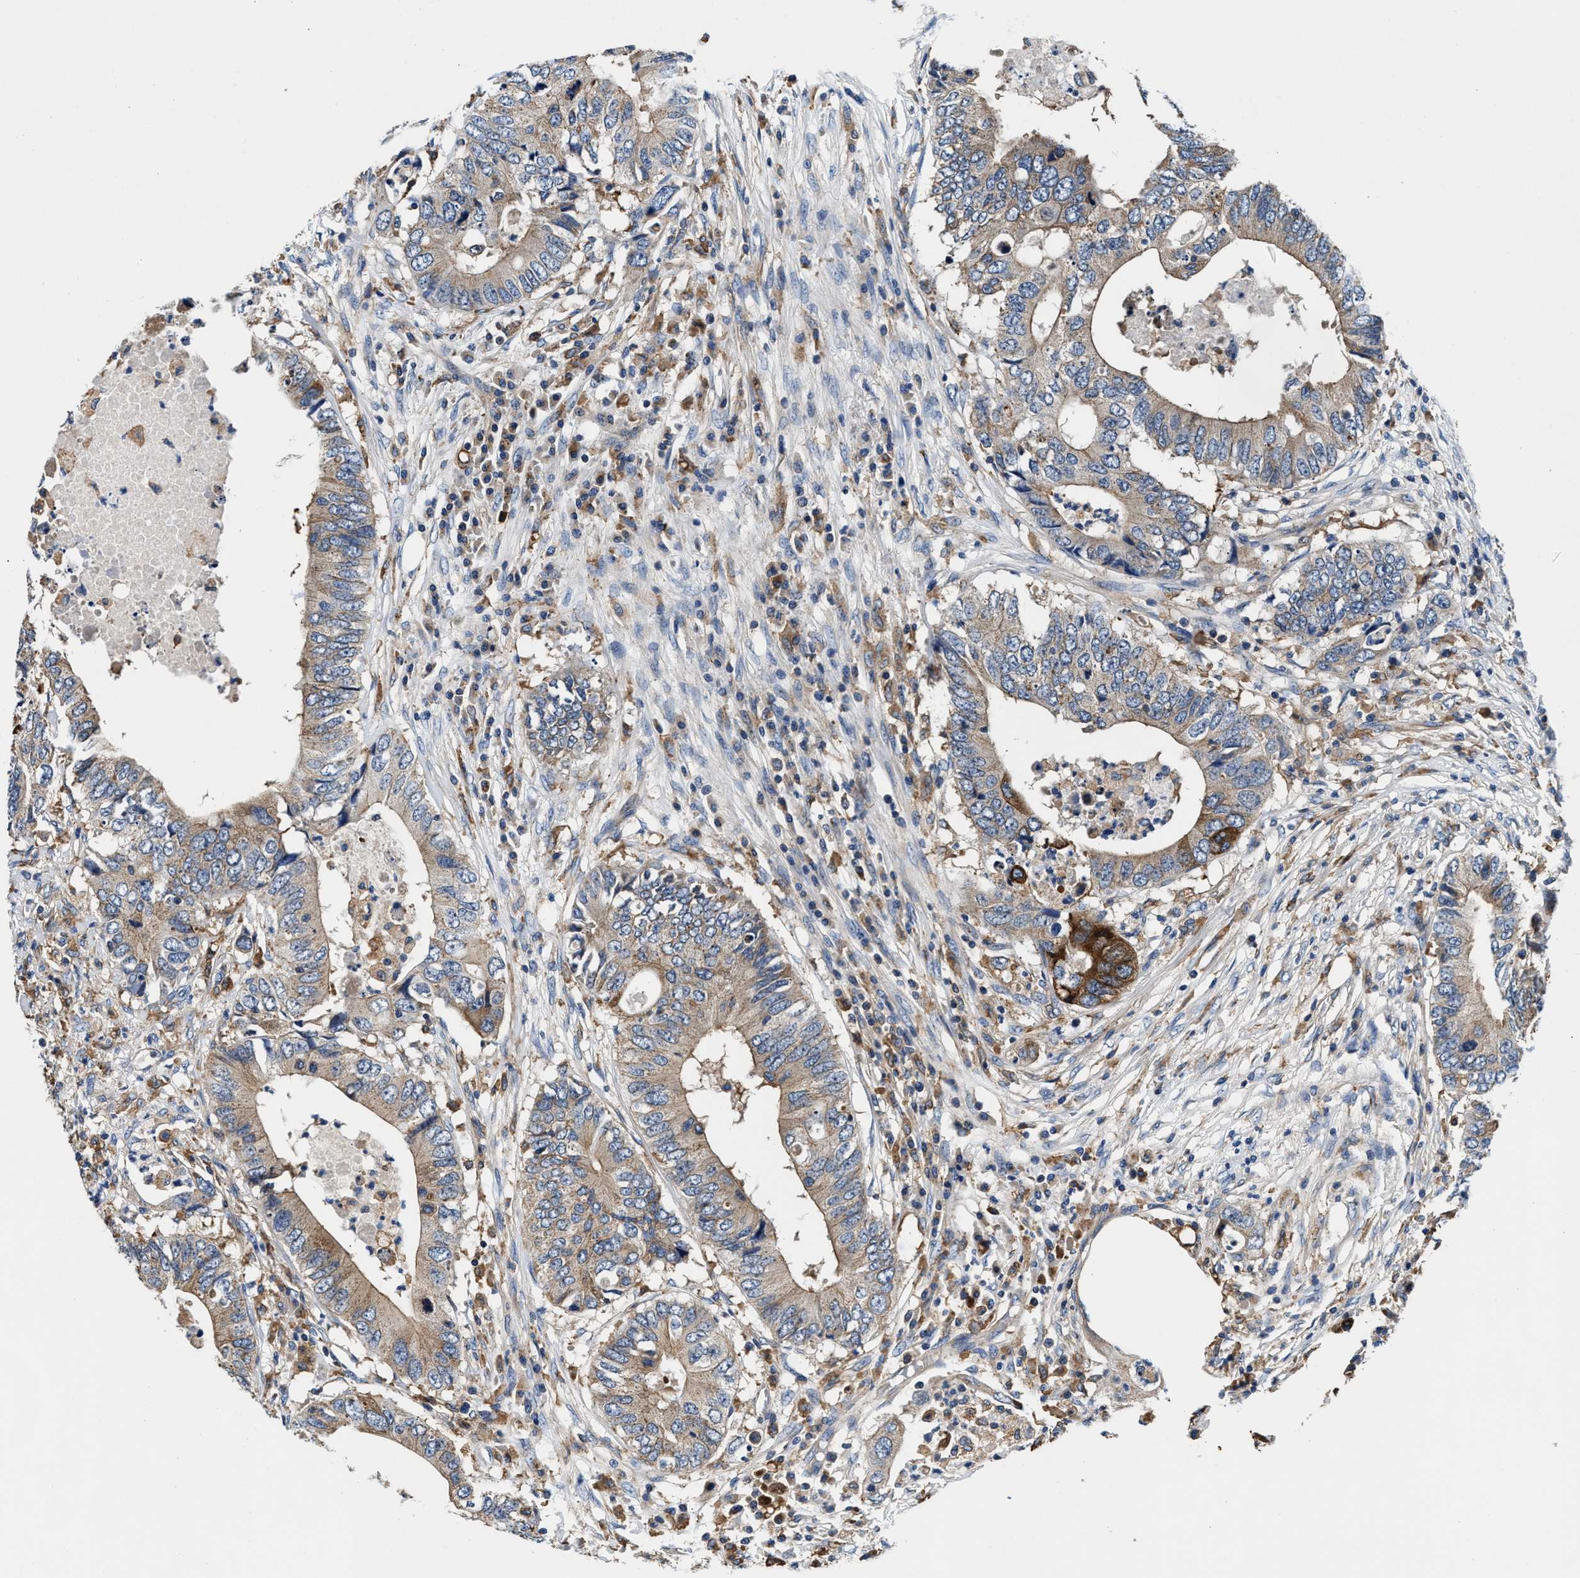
{"staining": {"intensity": "moderate", "quantity": ">75%", "location": "cytoplasmic/membranous"}, "tissue": "colorectal cancer", "cell_type": "Tumor cells", "image_type": "cancer", "snomed": [{"axis": "morphology", "description": "Adenocarcinoma, NOS"}, {"axis": "topography", "description": "Colon"}], "caption": "Colorectal adenocarcinoma was stained to show a protein in brown. There is medium levels of moderate cytoplasmic/membranous staining in approximately >75% of tumor cells. (Stains: DAB in brown, nuclei in blue, Microscopy: brightfield microscopy at high magnification).", "gene": "PPP1R9B", "patient": {"sex": "male", "age": 71}}